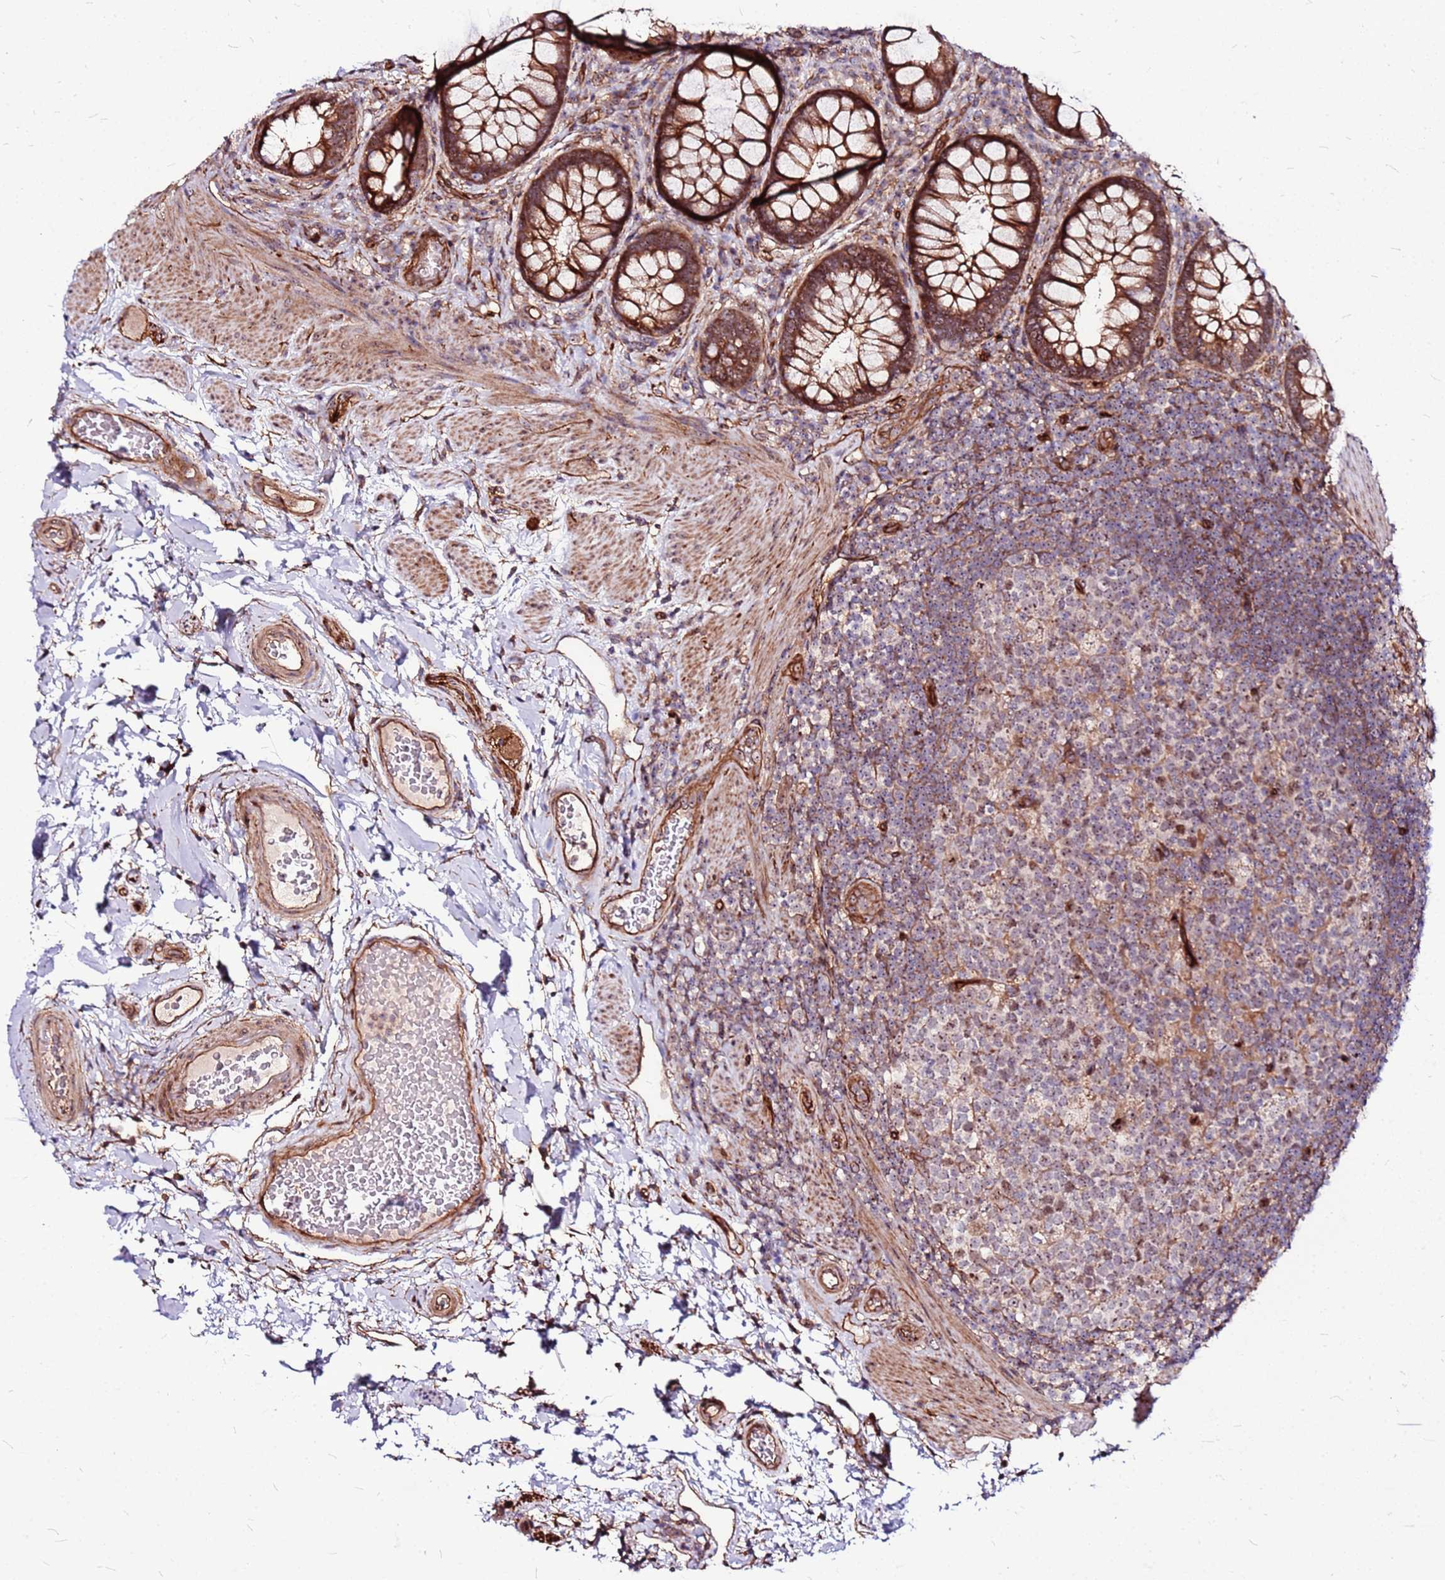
{"staining": {"intensity": "strong", "quantity": ">75%", "location": "cytoplasmic/membranous"}, "tissue": "rectum", "cell_type": "Glandular cells", "image_type": "normal", "snomed": [{"axis": "morphology", "description": "Normal tissue, NOS"}, {"axis": "topography", "description": "Rectum"}, {"axis": "topography", "description": "Peripheral nerve tissue"}], "caption": "Immunohistochemical staining of benign human rectum shows >75% levels of strong cytoplasmic/membranous protein positivity in approximately >75% of glandular cells. (DAB (3,3'-diaminobenzidine) IHC with brightfield microscopy, high magnification).", "gene": "TOPAZ1", "patient": {"sex": "female", "age": 69}}